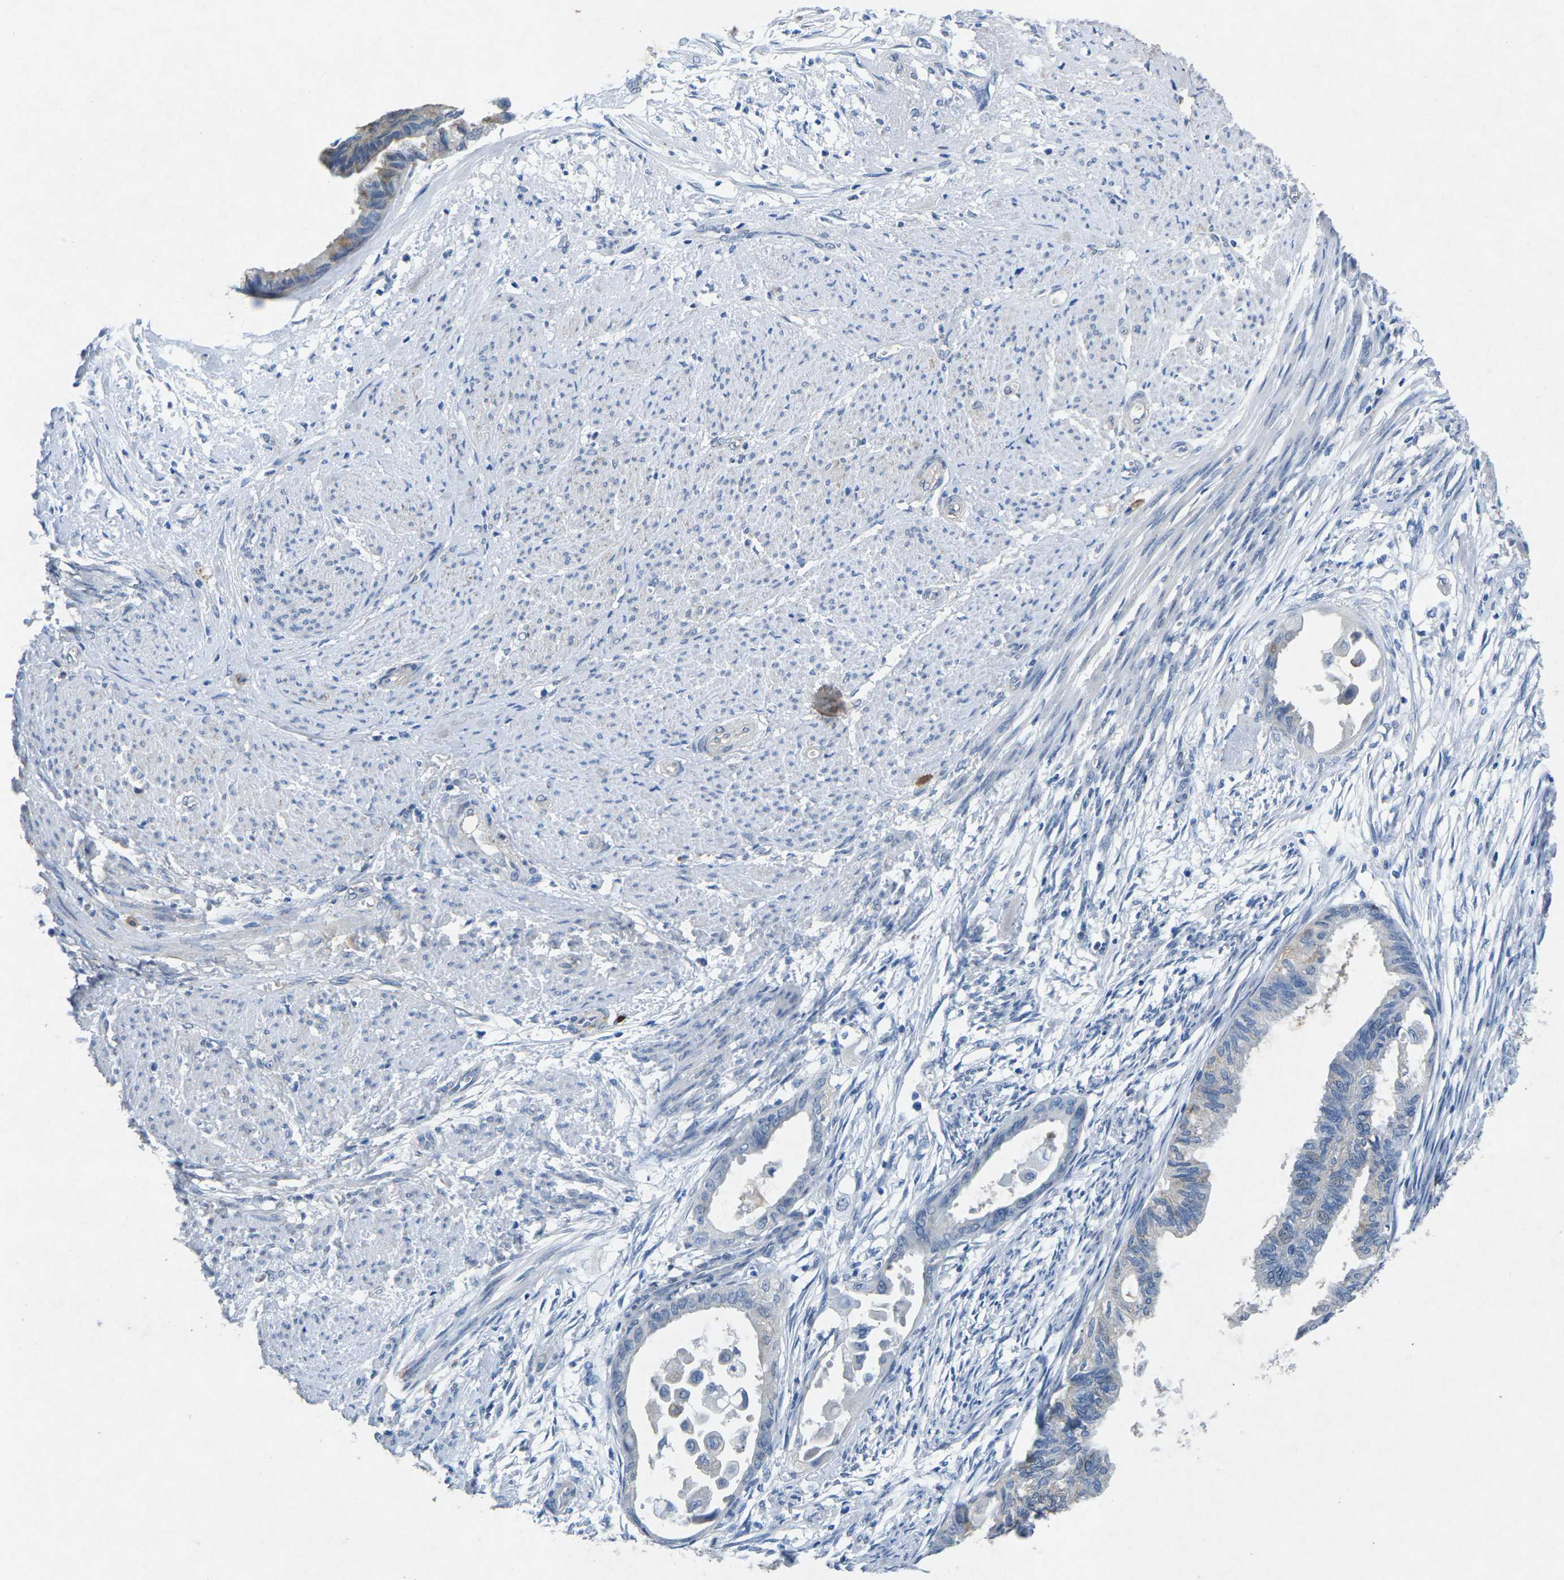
{"staining": {"intensity": "weak", "quantity": "<25%", "location": "cytoplasmic/membranous"}, "tissue": "cervical cancer", "cell_type": "Tumor cells", "image_type": "cancer", "snomed": [{"axis": "morphology", "description": "Normal tissue, NOS"}, {"axis": "morphology", "description": "Adenocarcinoma, NOS"}, {"axis": "topography", "description": "Cervix"}, {"axis": "topography", "description": "Endometrium"}], "caption": "The histopathology image displays no staining of tumor cells in cervical cancer (adenocarcinoma).", "gene": "PLG", "patient": {"sex": "female", "age": 86}}